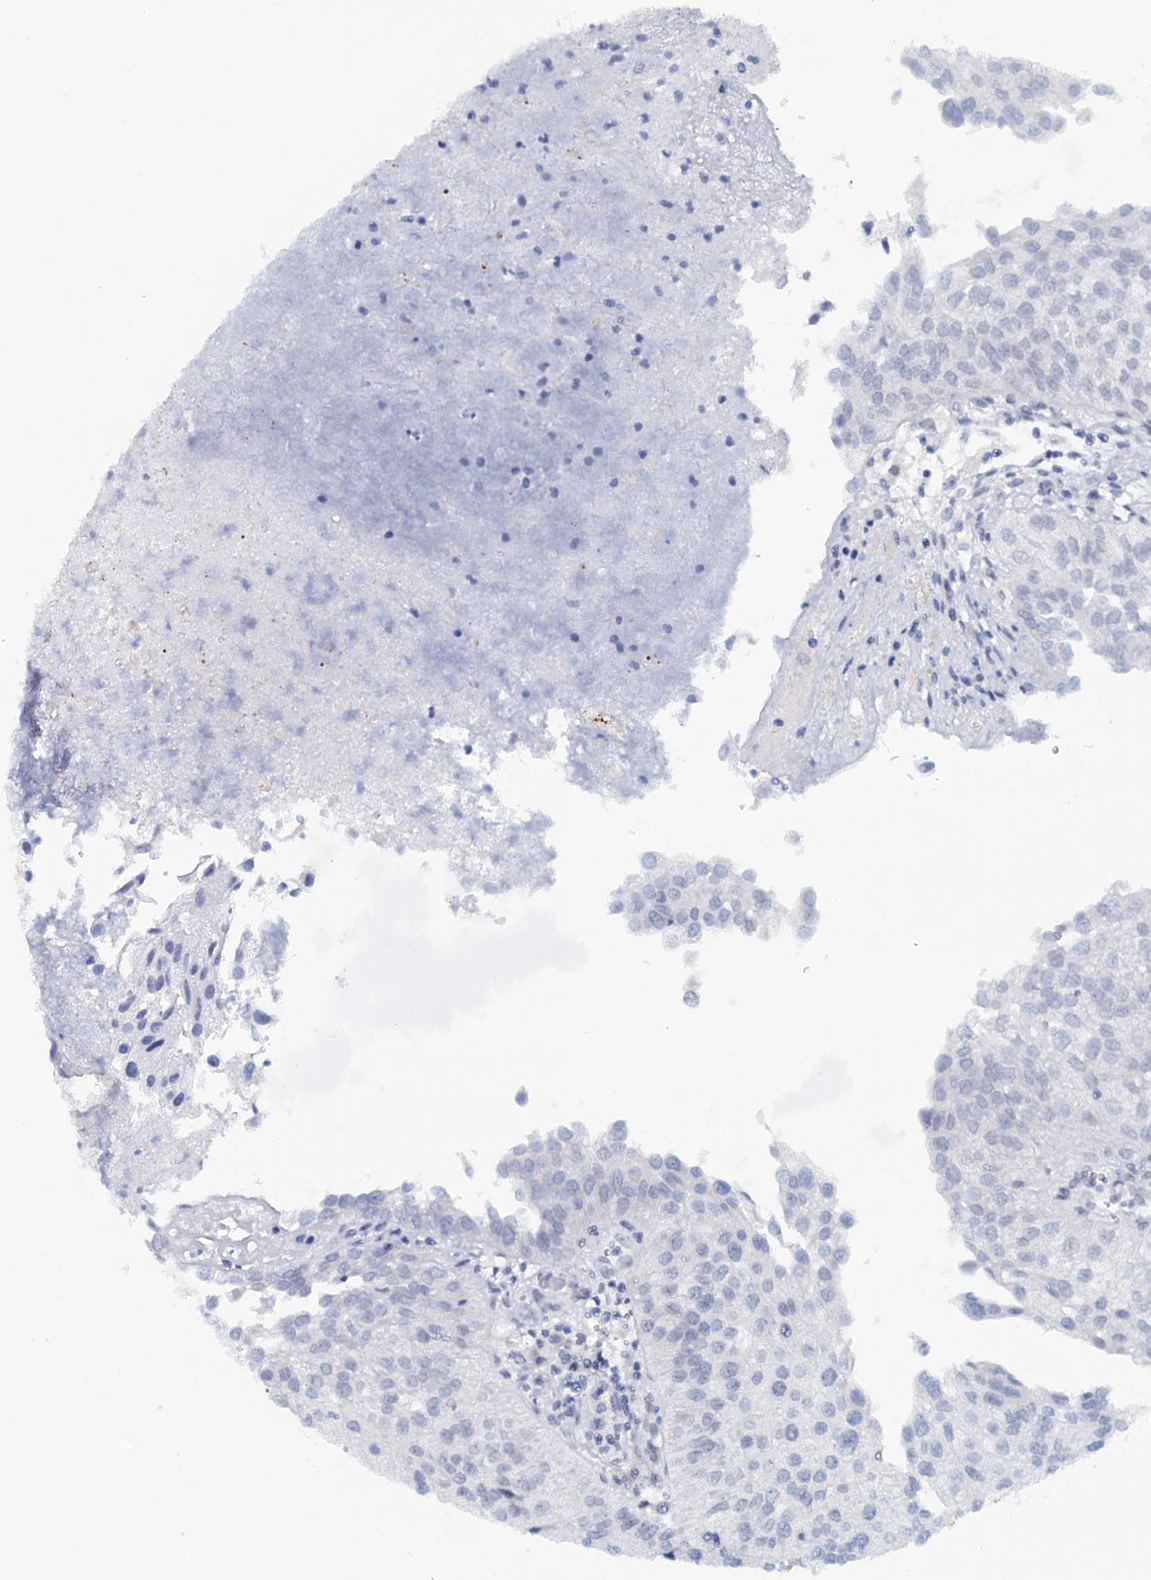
{"staining": {"intensity": "negative", "quantity": "none", "location": "none"}, "tissue": "urothelial cancer", "cell_type": "Tumor cells", "image_type": "cancer", "snomed": [{"axis": "morphology", "description": "Urothelial carcinoma, Low grade"}, {"axis": "topography", "description": "Urinary bladder"}], "caption": "IHC of urothelial cancer exhibits no expression in tumor cells.", "gene": "C1D", "patient": {"sex": "female", "age": 89}}